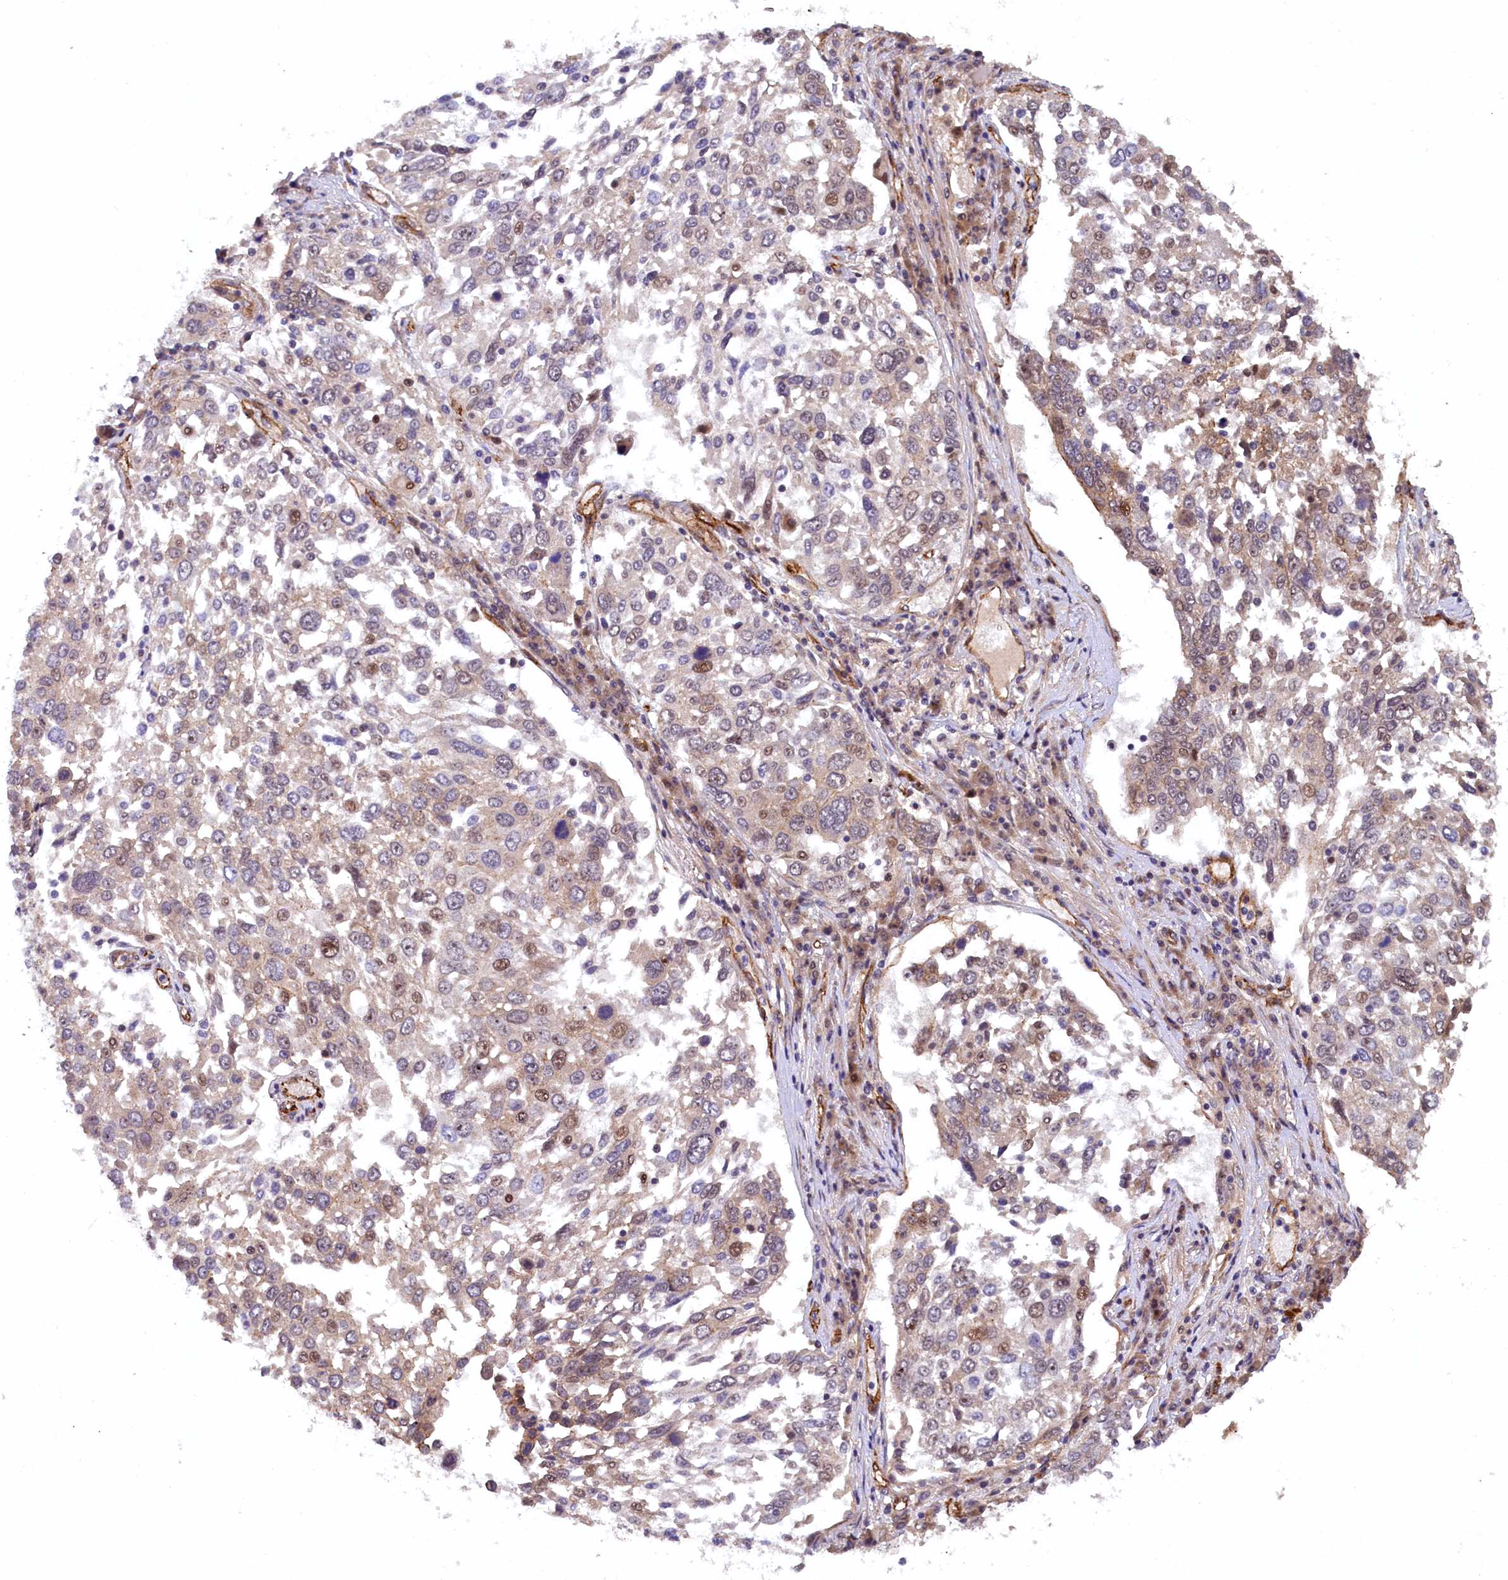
{"staining": {"intensity": "weak", "quantity": "25%-75%", "location": "cytoplasmic/membranous,nuclear"}, "tissue": "lung cancer", "cell_type": "Tumor cells", "image_type": "cancer", "snomed": [{"axis": "morphology", "description": "Squamous cell carcinoma, NOS"}, {"axis": "topography", "description": "Lung"}], "caption": "Immunohistochemistry (IHC) staining of lung cancer (squamous cell carcinoma), which exhibits low levels of weak cytoplasmic/membranous and nuclear staining in approximately 25%-75% of tumor cells indicating weak cytoplasmic/membranous and nuclear protein expression. The staining was performed using DAB (brown) for protein detection and nuclei were counterstained in hematoxylin (blue).", "gene": "ARL14EP", "patient": {"sex": "male", "age": 65}}